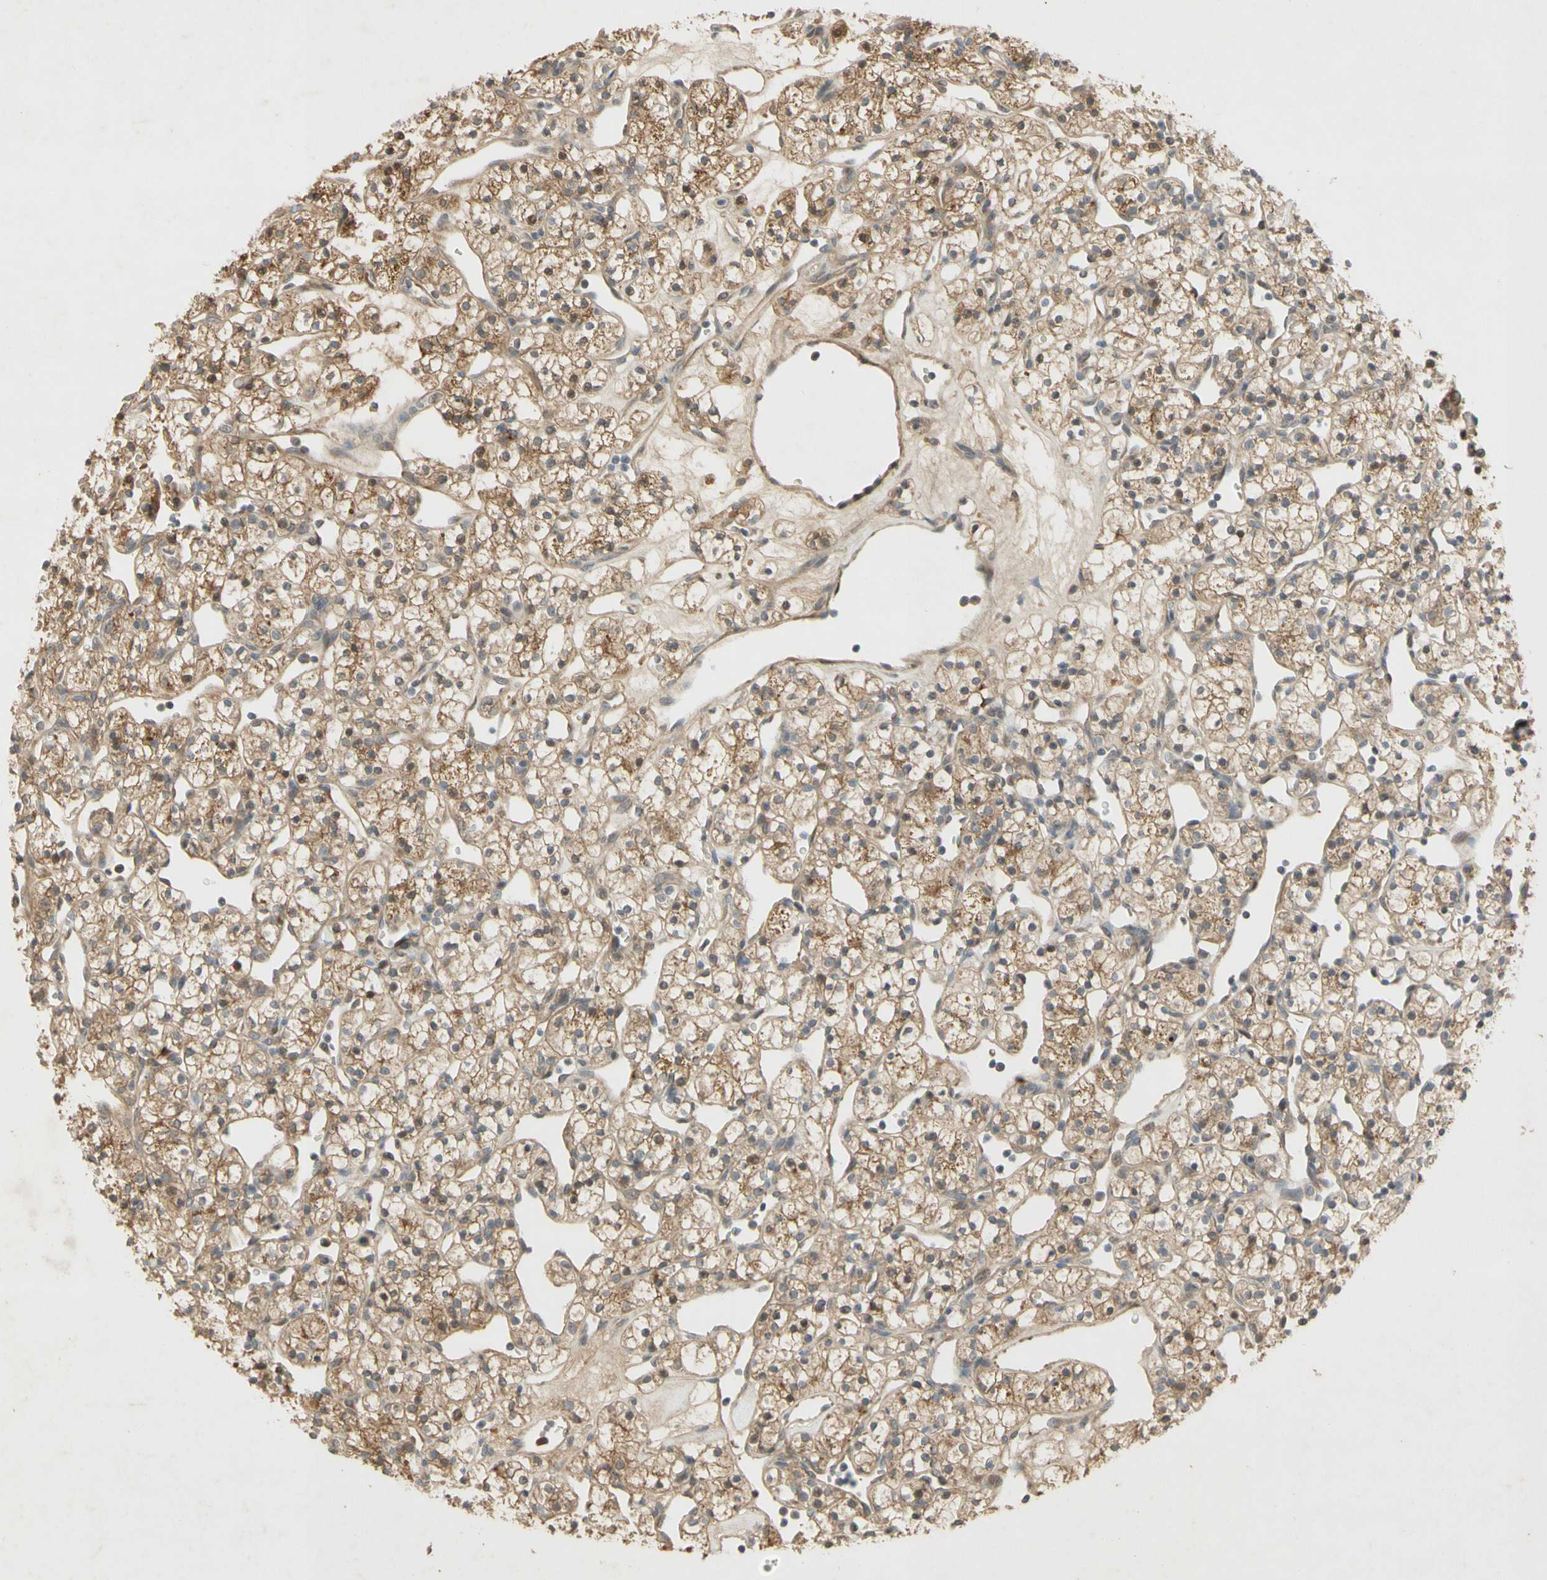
{"staining": {"intensity": "weak", "quantity": "25%-75%", "location": "cytoplasmic/membranous"}, "tissue": "renal cancer", "cell_type": "Tumor cells", "image_type": "cancer", "snomed": [{"axis": "morphology", "description": "Adenocarcinoma, NOS"}, {"axis": "topography", "description": "Kidney"}], "caption": "Weak cytoplasmic/membranous protein expression is present in about 25%-75% of tumor cells in renal adenocarcinoma.", "gene": "NRG4", "patient": {"sex": "female", "age": 60}}